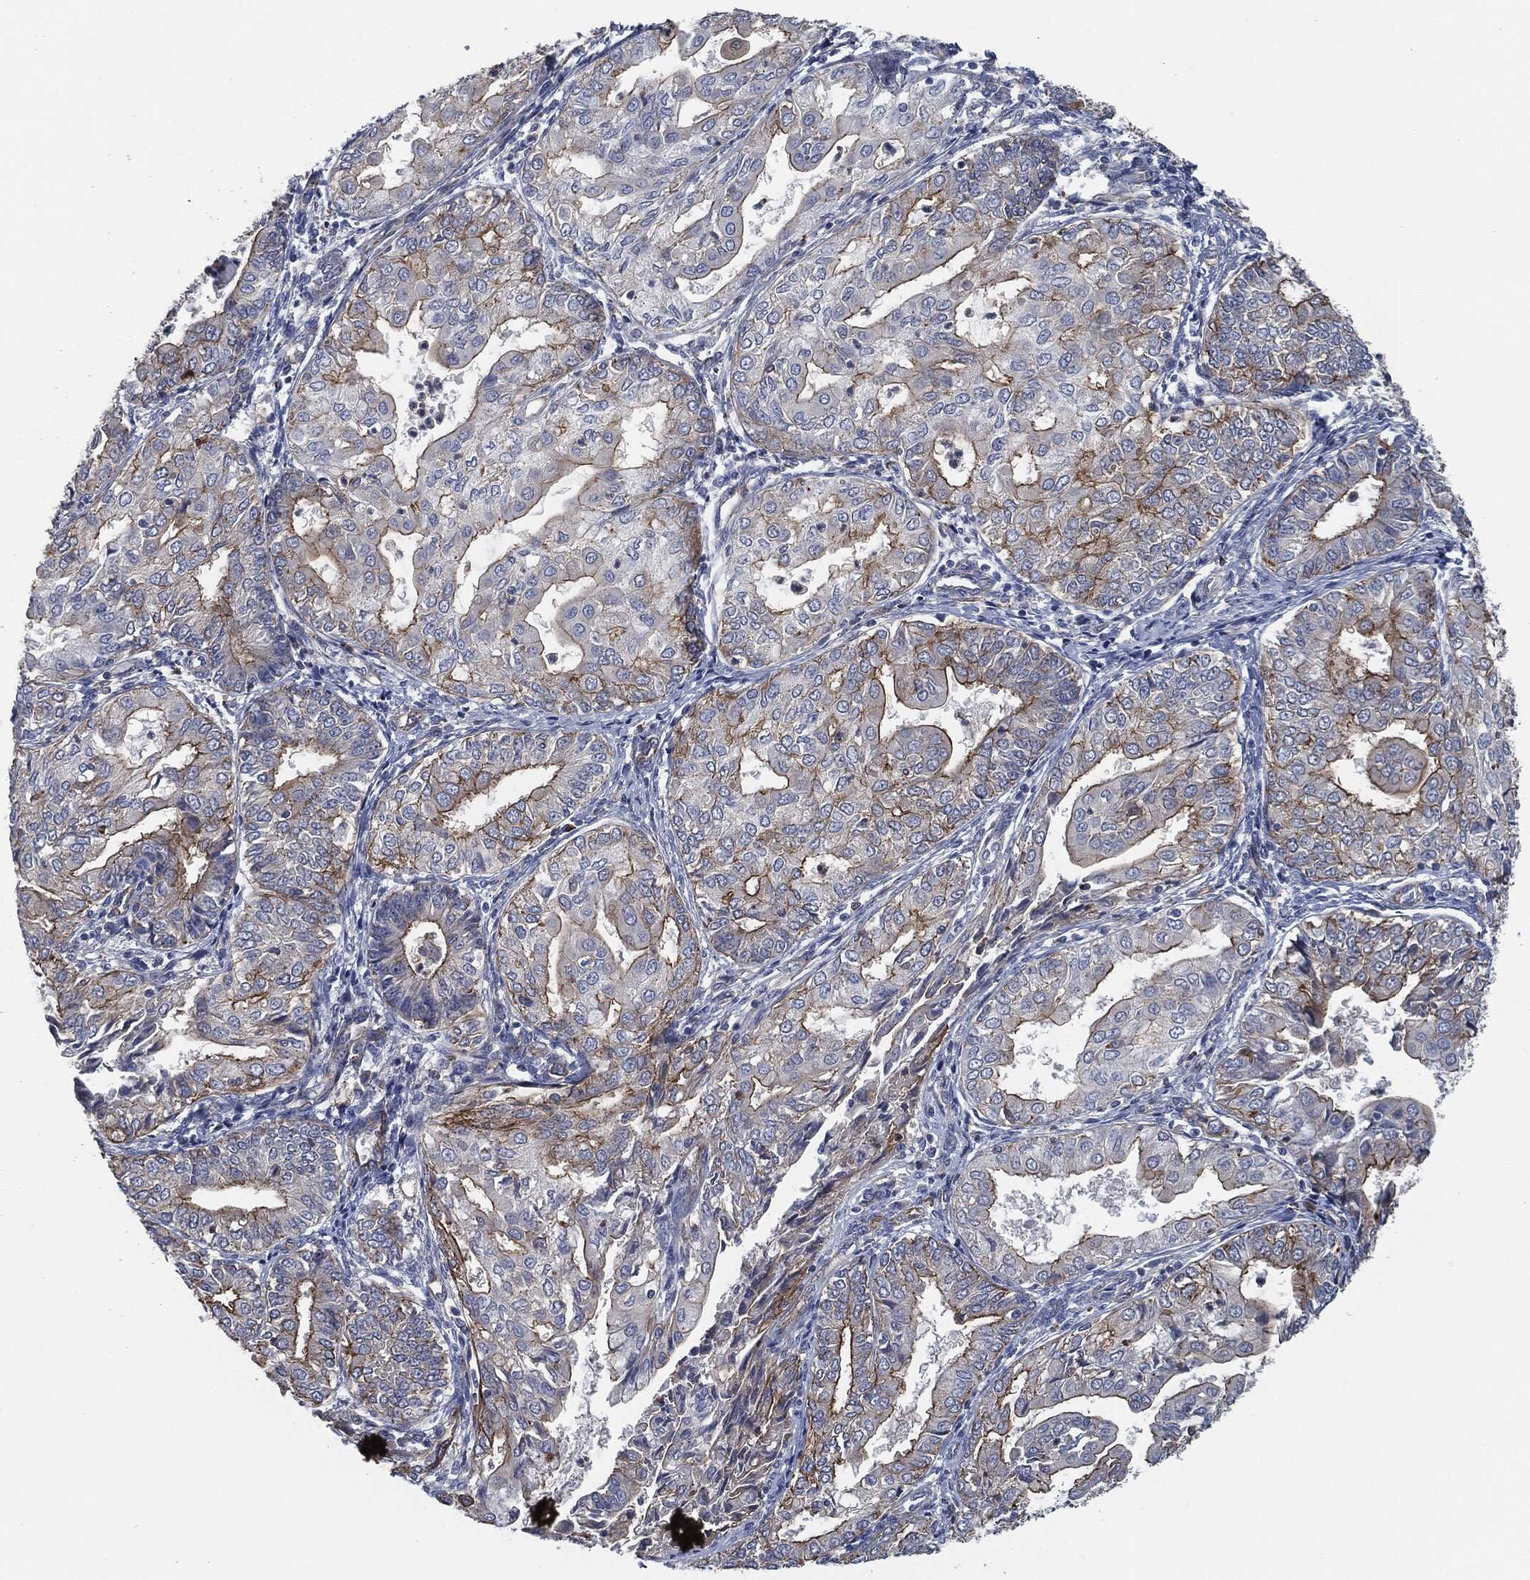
{"staining": {"intensity": "moderate", "quantity": "<25%", "location": "cytoplasmic/membranous"}, "tissue": "endometrial cancer", "cell_type": "Tumor cells", "image_type": "cancer", "snomed": [{"axis": "morphology", "description": "Adenocarcinoma, NOS"}, {"axis": "topography", "description": "Endometrium"}], "caption": "High-power microscopy captured an immunohistochemistry (IHC) photomicrograph of endometrial cancer (adenocarcinoma), revealing moderate cytoplasmic/membranous positivity in about <25% of tumor cells.", "gene": "SVIL", "patient": {"sex": "female", "age": 68}}